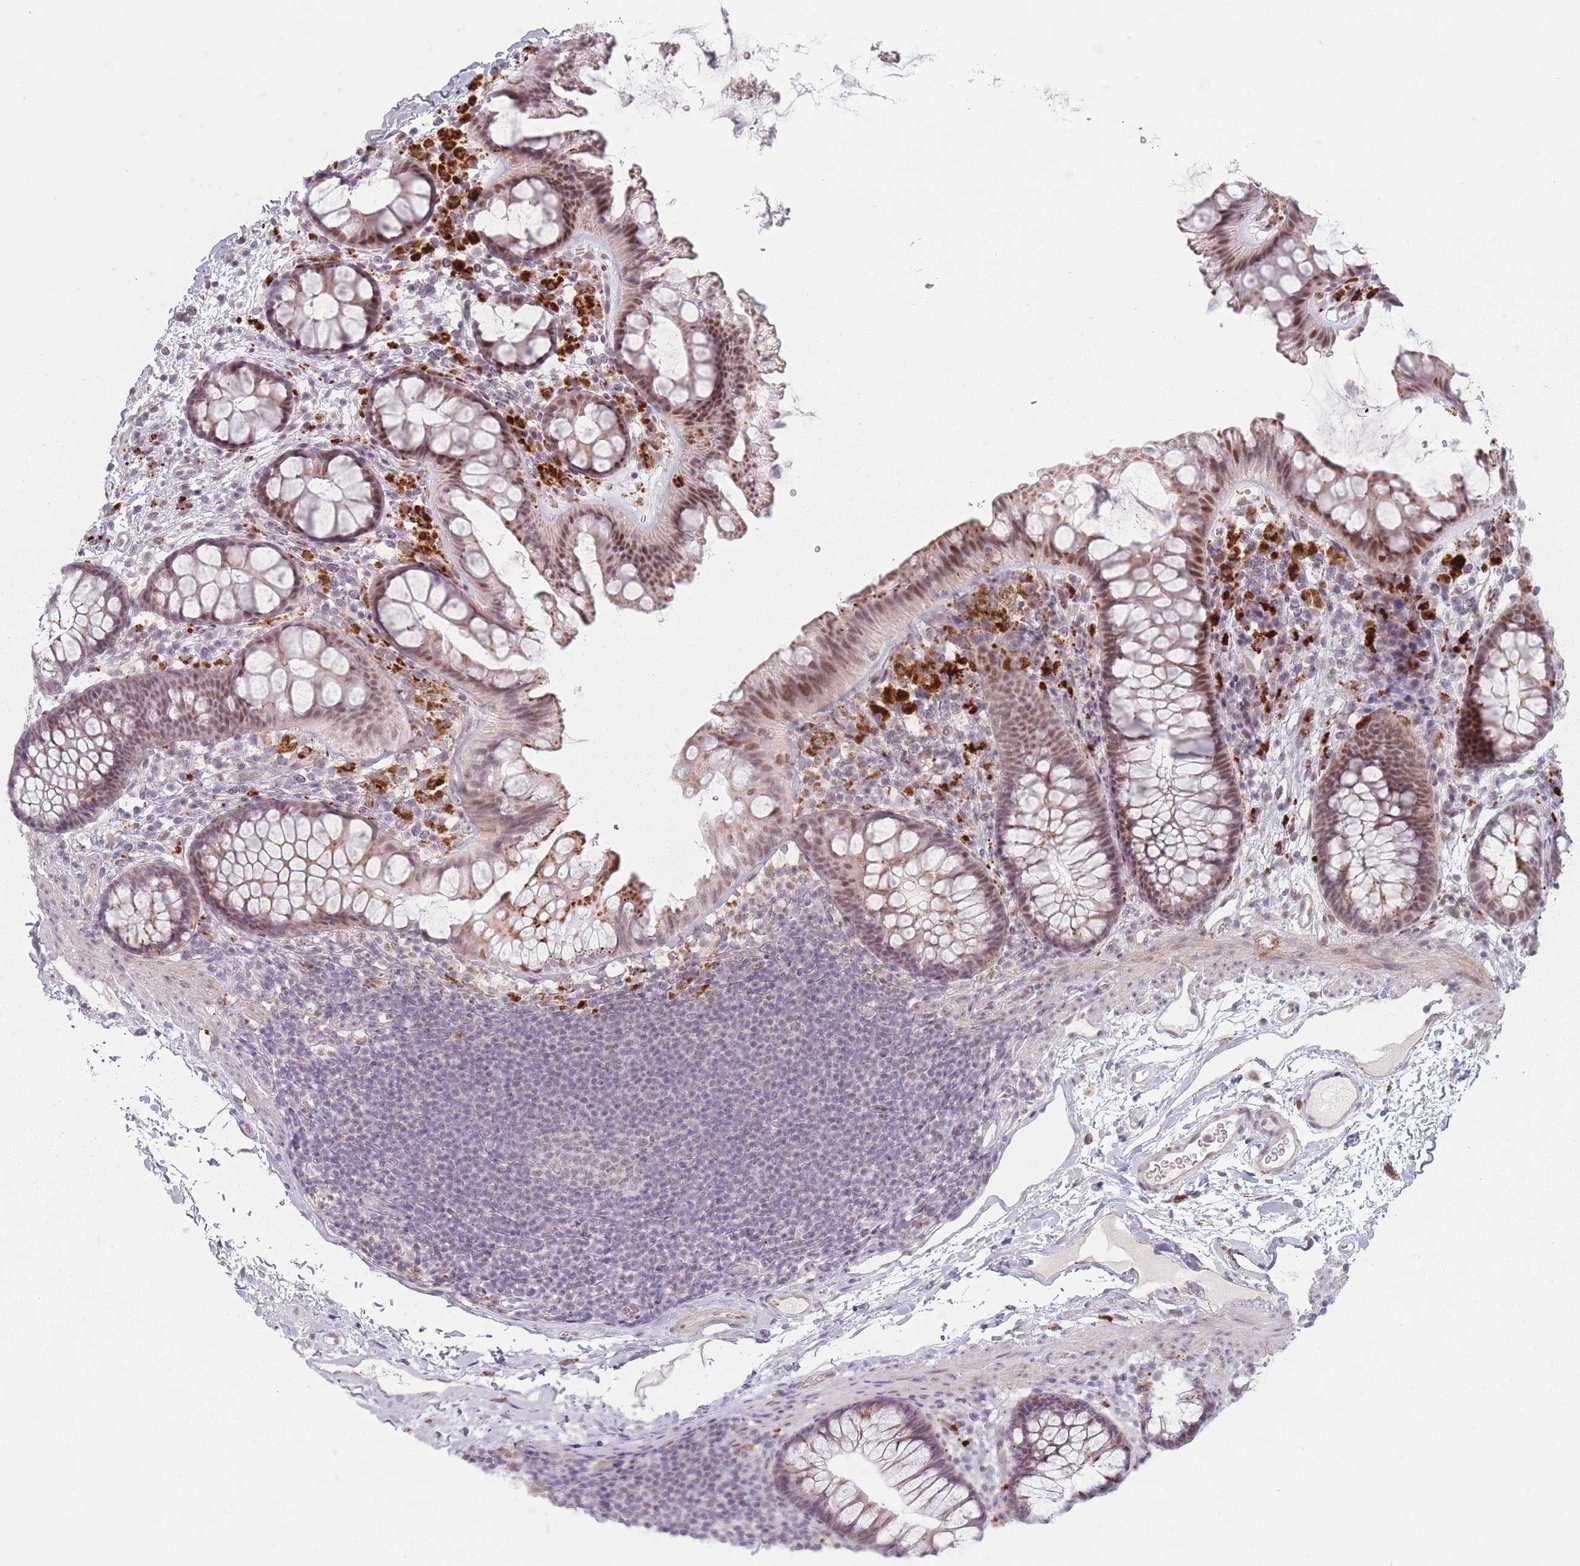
{"staining": {"intensity": "negative", "quantity": "none", "location": "none"}, "tissue": "colon", "cell_type": "Endothelial cells", "image_type": "normal", "snomed": [{"axis": "morphology", "description": "Normal tissue, NOS"}, {"axis": "topography", "description": "Colon"}], "caption": "Immunohistochemical staining of unremarkable human colon demonstrates no significant expression in endothelial cells.", "gene": "OR10C1", "patient": {"sex": "female", "age": 62}}